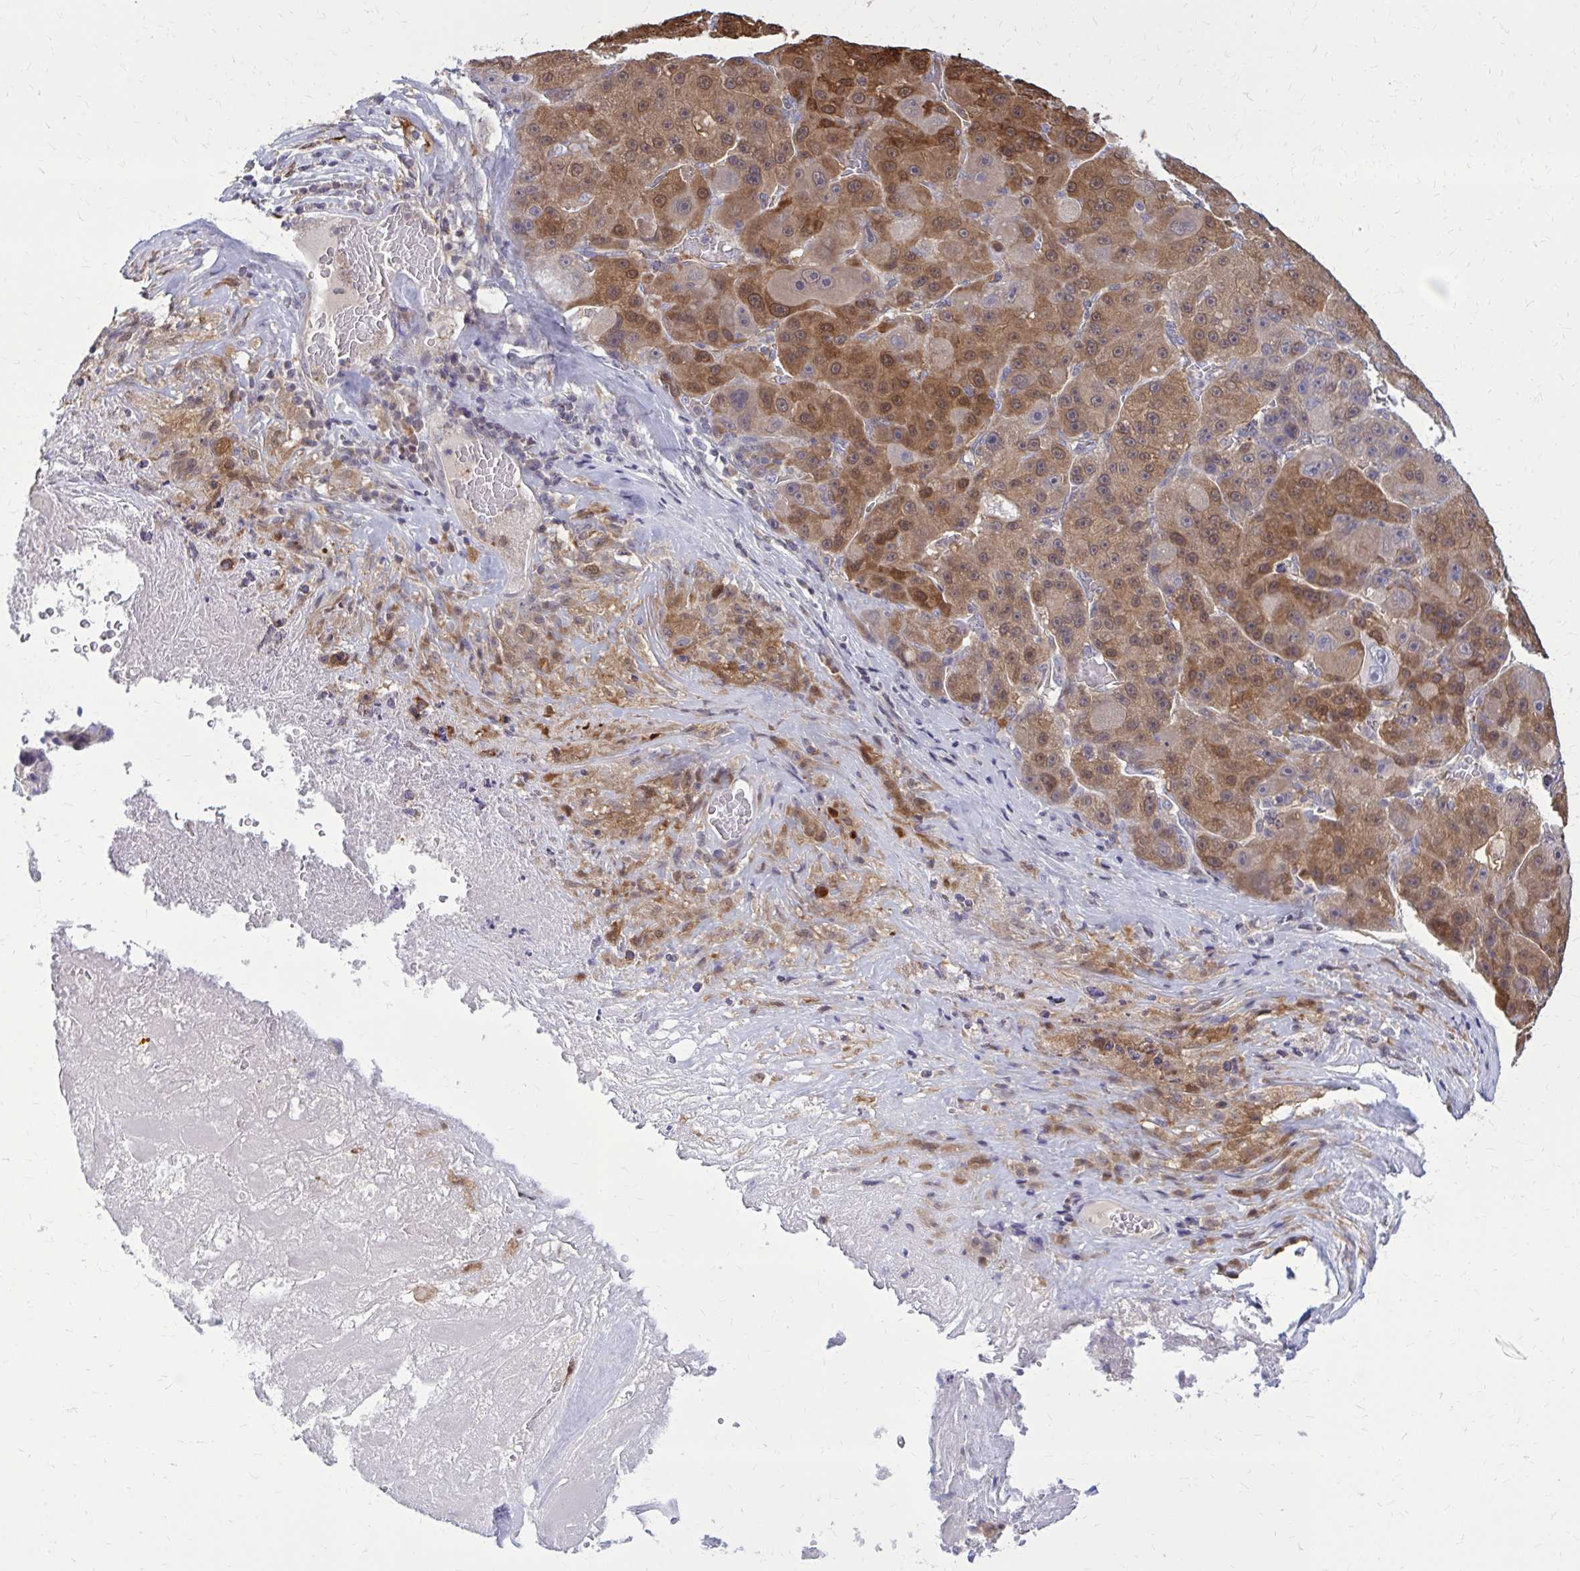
{"staining": {"intensity": "moderate", "quantity": ">75%", "location": "cytoplasmic/membranous"}, "tissue": "liver cancer", "cell_type": "Tumor cells", "image_type": "cancer", "snomed": [{"axis": "morphology", "description": "Carcinoma, Hepatocellular, NOS"}, {"axis": "topography", "description": "Liver"}], "caption": "Human liver cancer (hepatocellular carcinoma) stained with a protein marker exhibits moderate staining in tumor cells.", "gene": "DBI", "patient": {"sex": "male", "age": 76}}